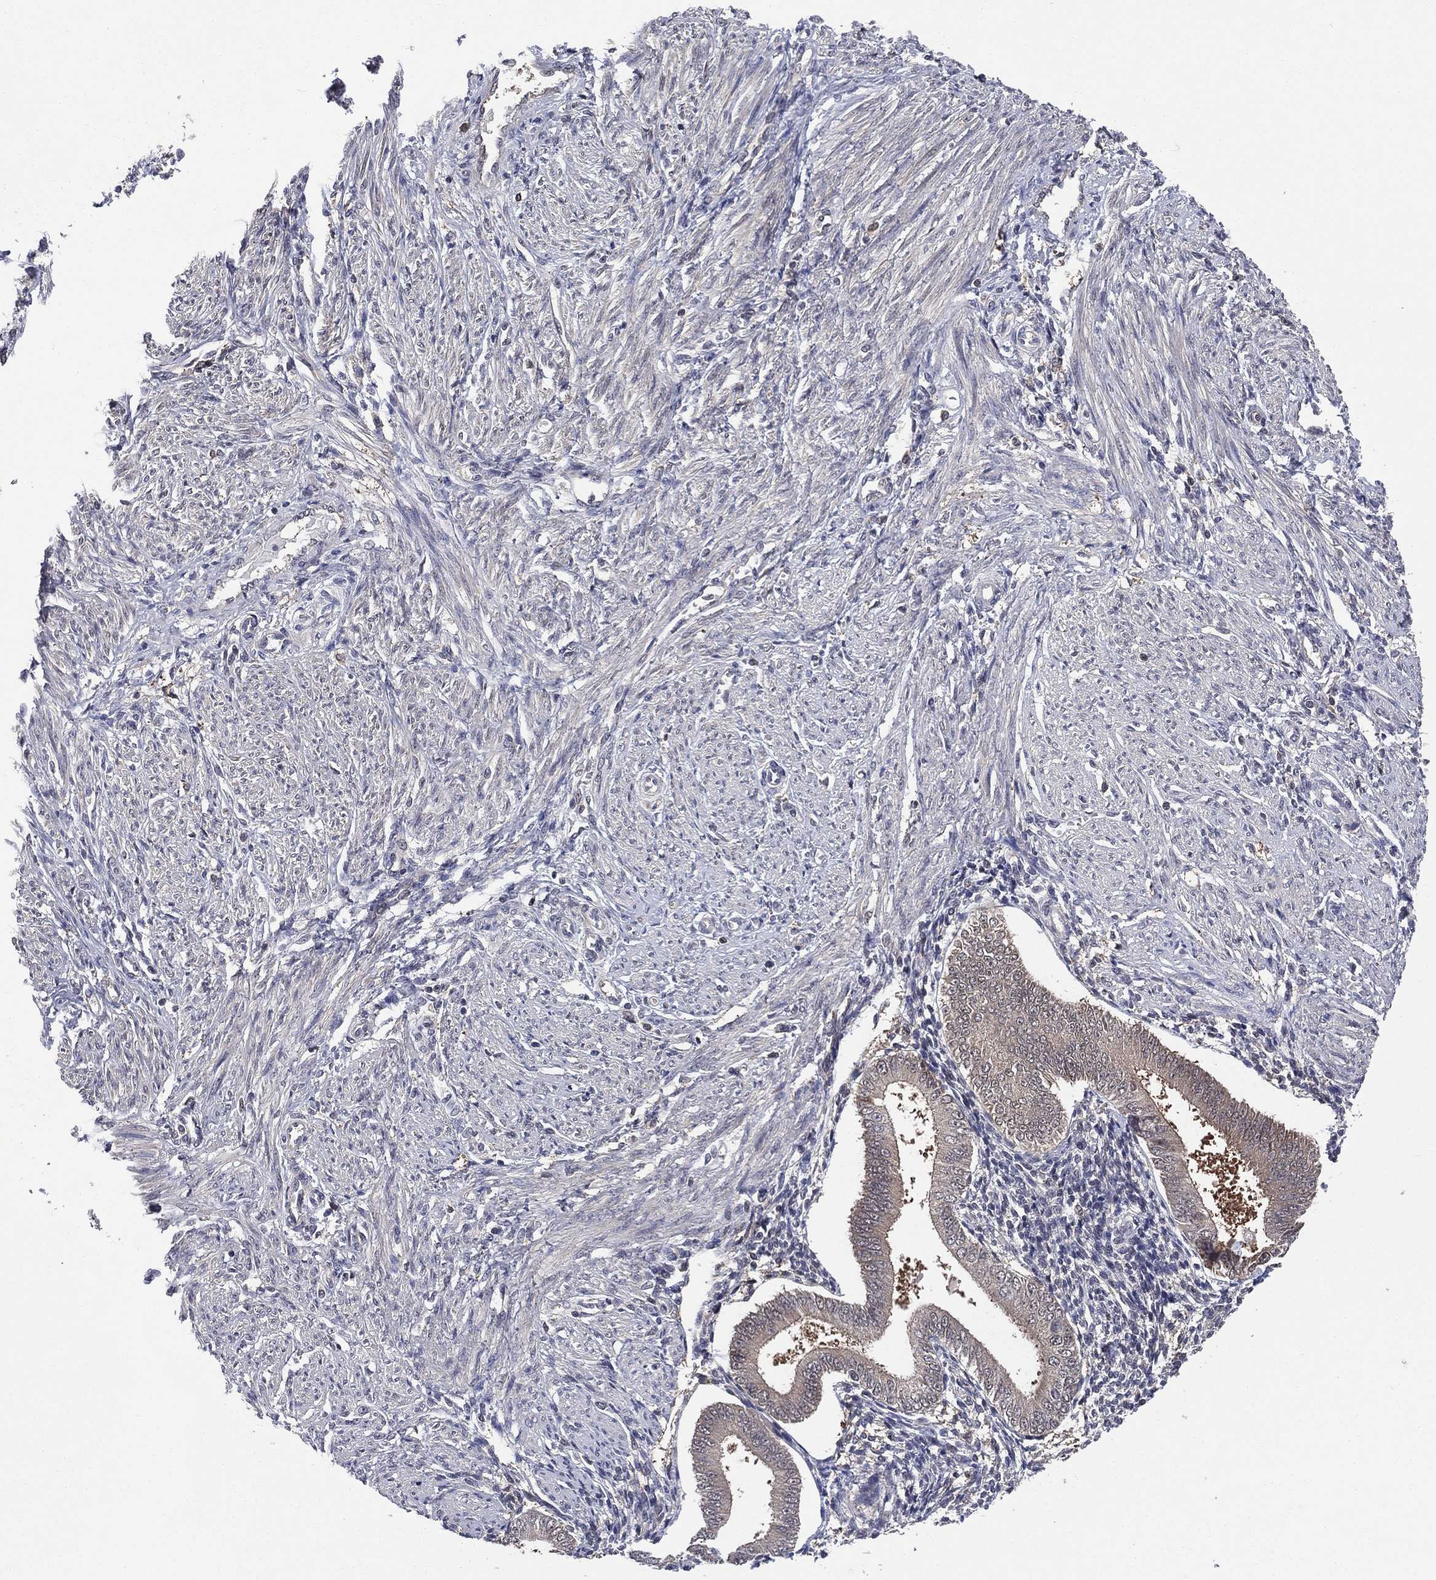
{"staining": {"intensity": "moderate", "quantity": "<25%", "location": "nuclear"}, "tissue": "endometrium", "cell_type": "Cells in endometrial stroma", "image_type": "normal", "snomed": [{"axis": "morphology", "description": "Normal tissue, NOS"}, {"axis": "topography", "description": "Endometrium"}], "caption": "Immunohistochemistry (IHC) micrograph of unremarkable endometrium stained for a protein (brown), which exhibits low levels of moderate nuclear expression in about <25% of cells in endometrial stroma.", "gene": "MTAP", "patient": {"sex": "female", "age": 39}}